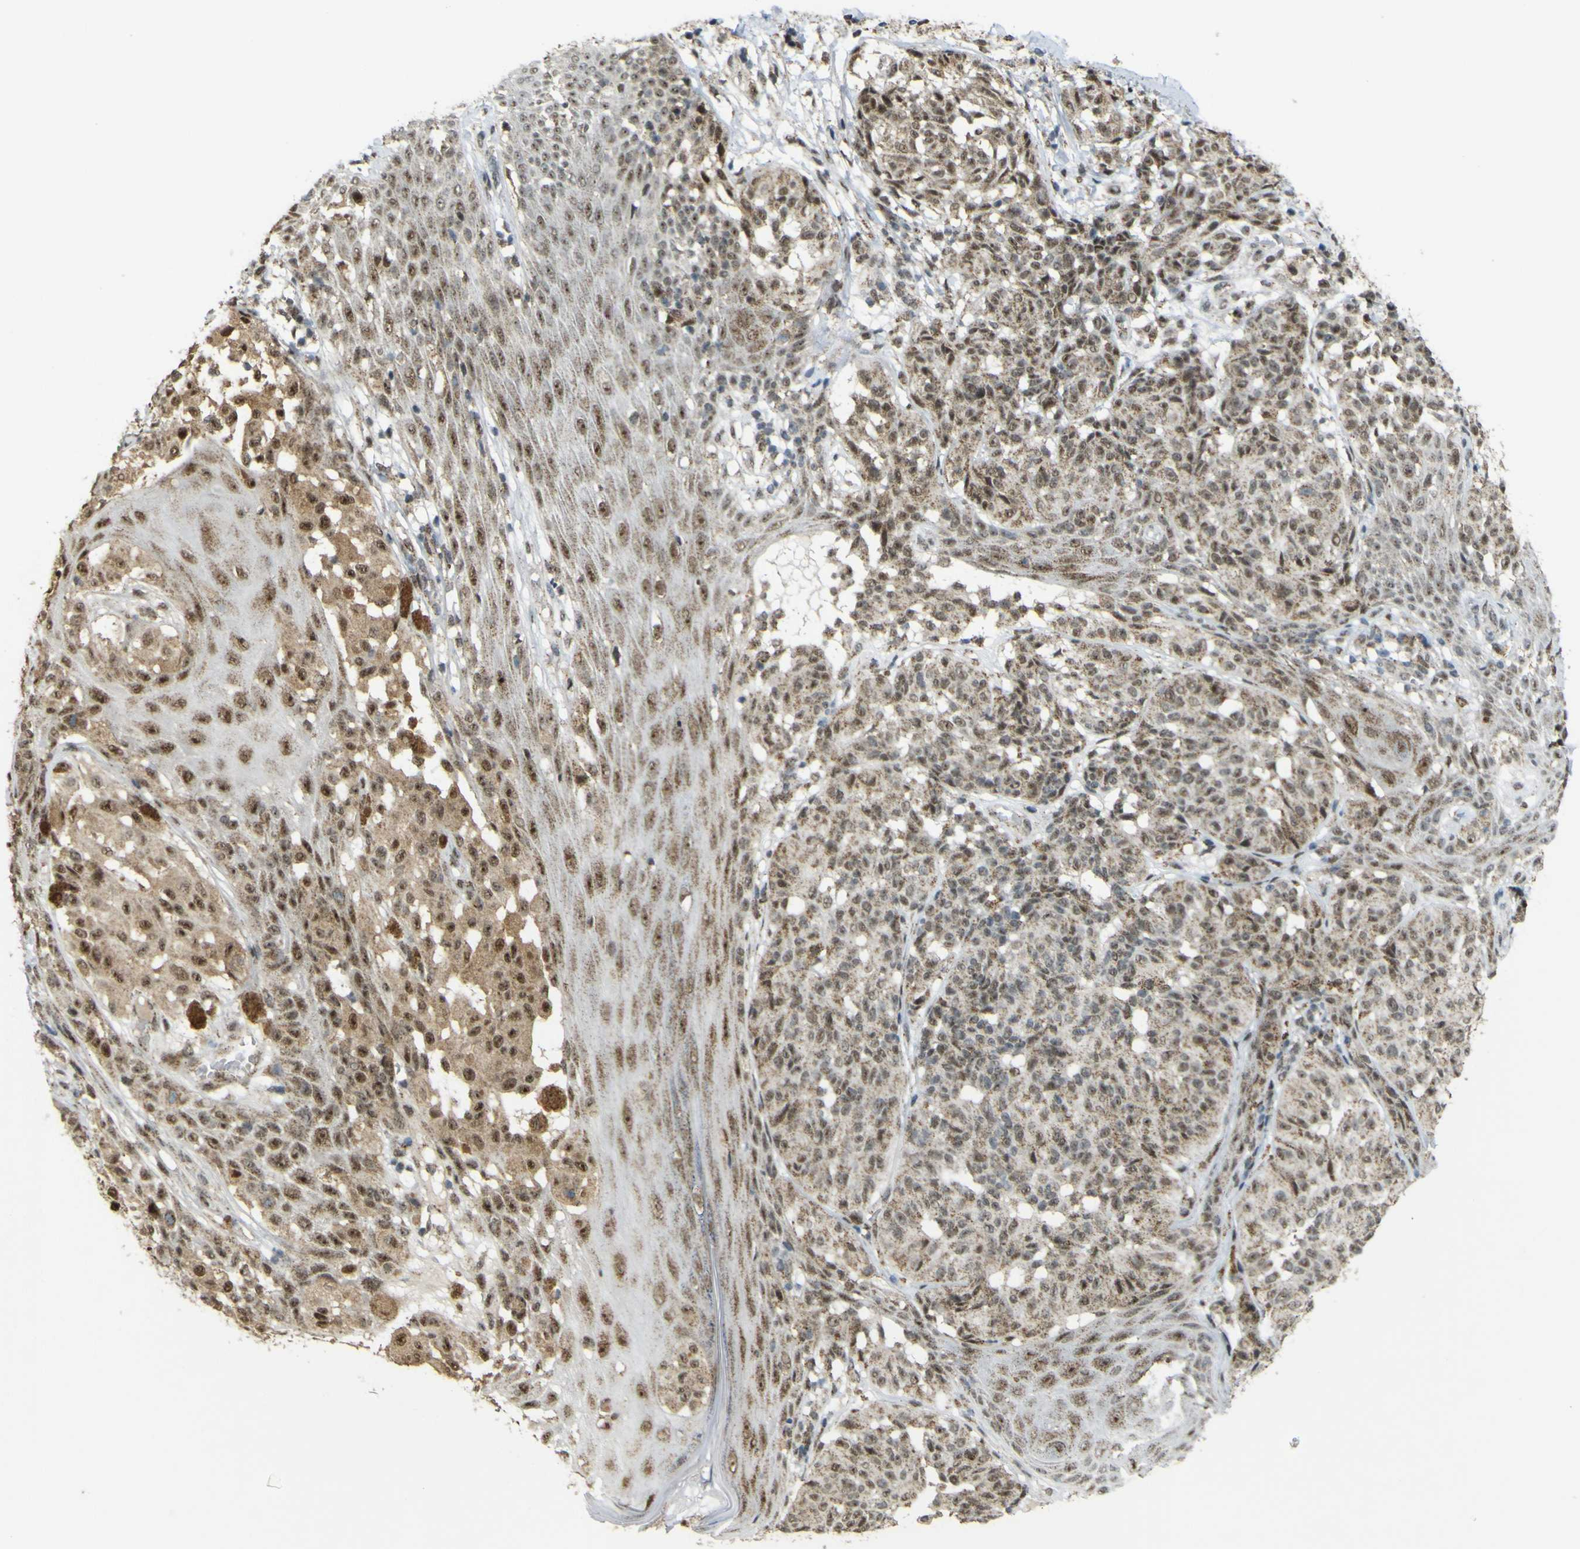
{"staining": {"intensity": "moderate", "quantity": ">75%", "location": "cytoplasmic/membranous,nuclear"}, "tissue": "melanoma", "cell_type": "Tumor cells", "image_type": "cancer", "snomed": [{"axis": "morphology", "description": "Malignant melanoma, NOS"}, {"axis": "topography", "description": "Skin"}], "caption": "This micrograph displays immunohistochemistry staining of malignant melanoma, with medium moderate cytoplasmic/membranous and nuclear positivity in approximately >75% of tumor cells.", "gene": "ACBD5", "patient": {"sex": "female", "age": 46}}